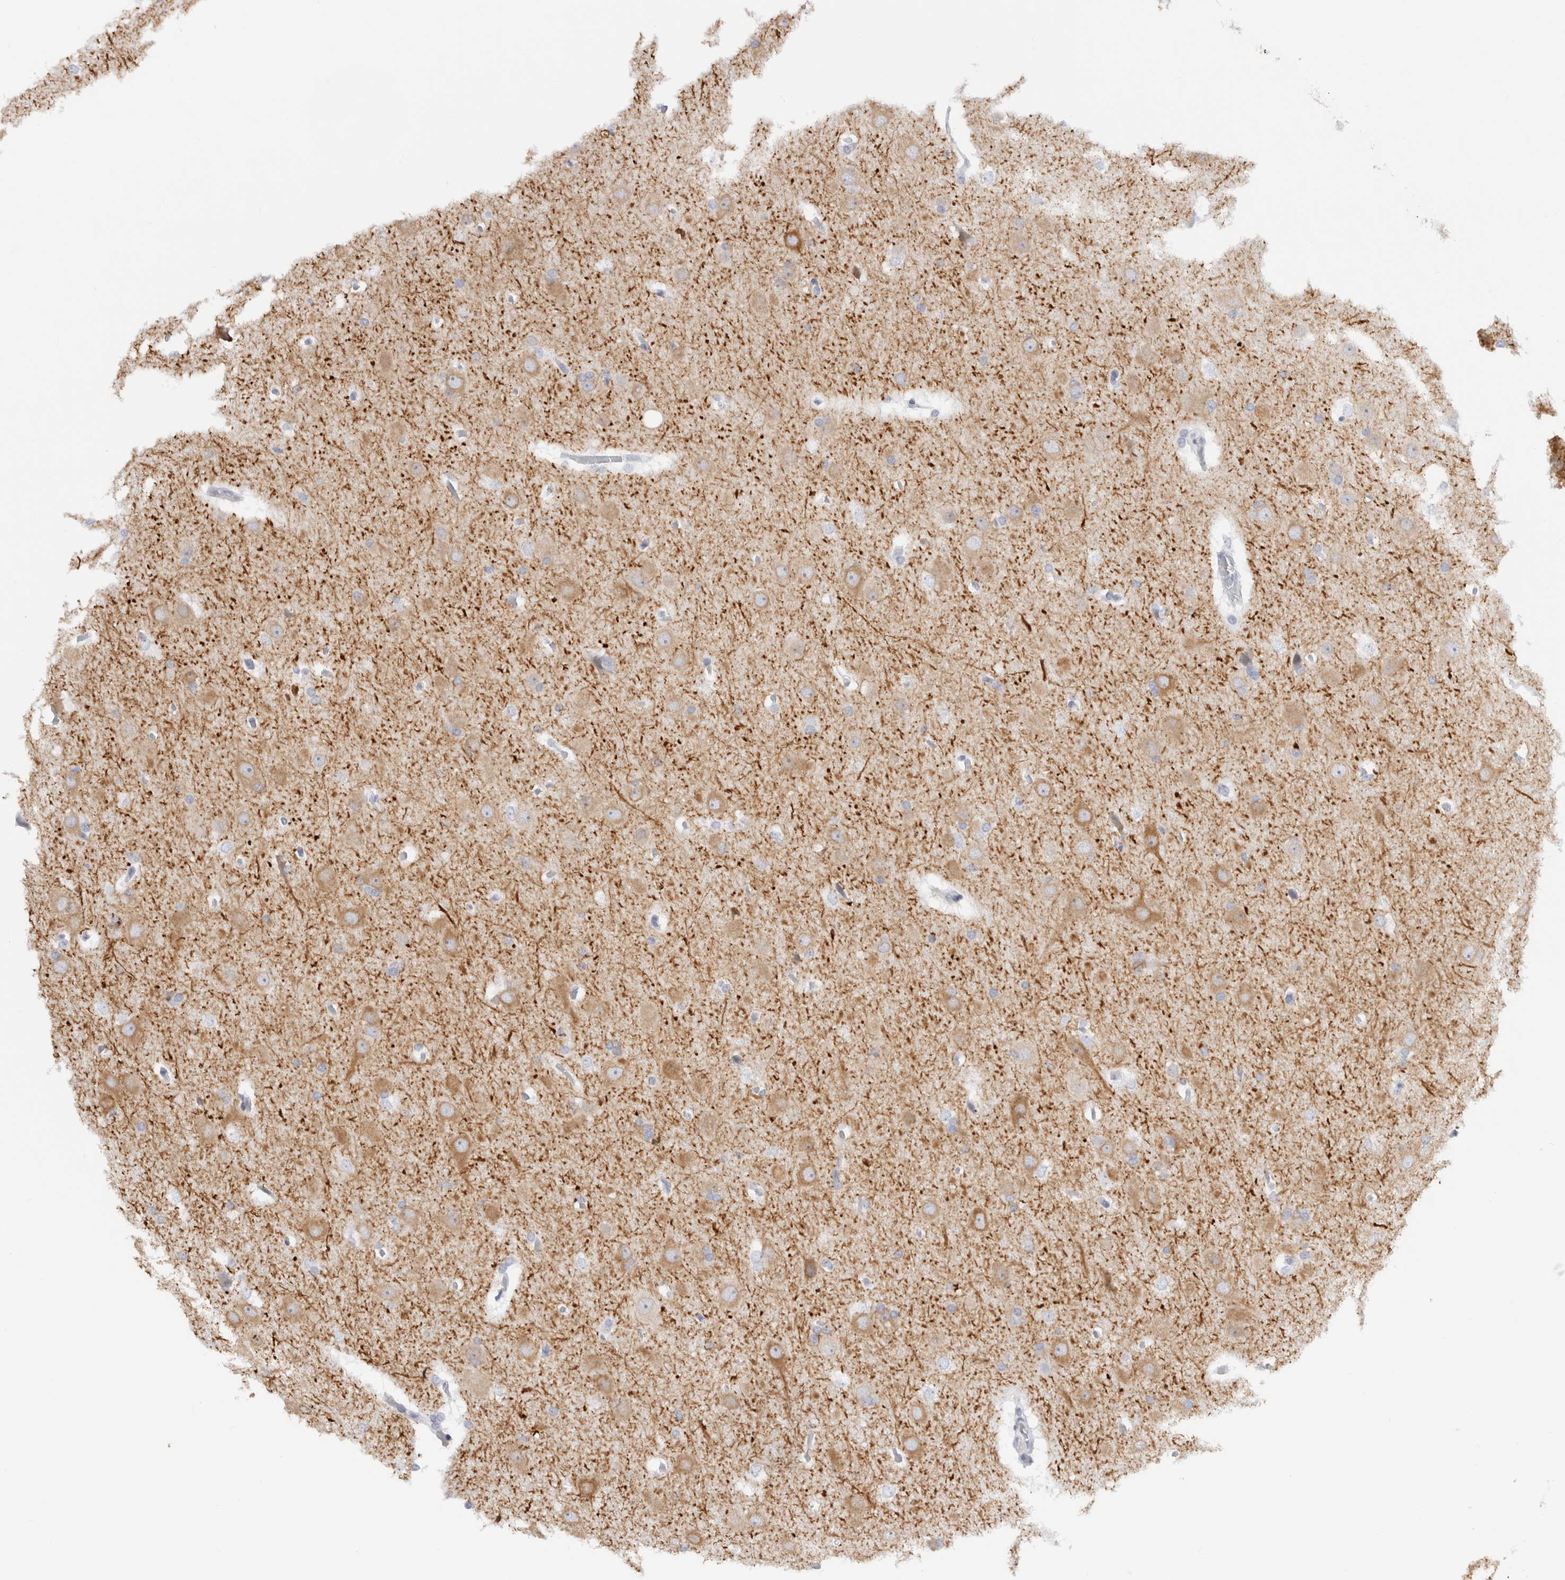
{"staining": {"intensity": "negative", "quantity": "none", "location": "none"}, "tissue": "glioma", "cell_type": "Tumor cells", "image_type": "cancer", "snomed": [{"axis": "morphology", "description": "Glioma, malignant, Low grade"}, {"axis": "topography", "description": "Brain"}], "caption": "Protein analysis of malignant glioma (low-grade) reveals no significant positivity in tumor cells.", "gene": "C9orf50", "patient": {"sex": "female", "age": 37}}